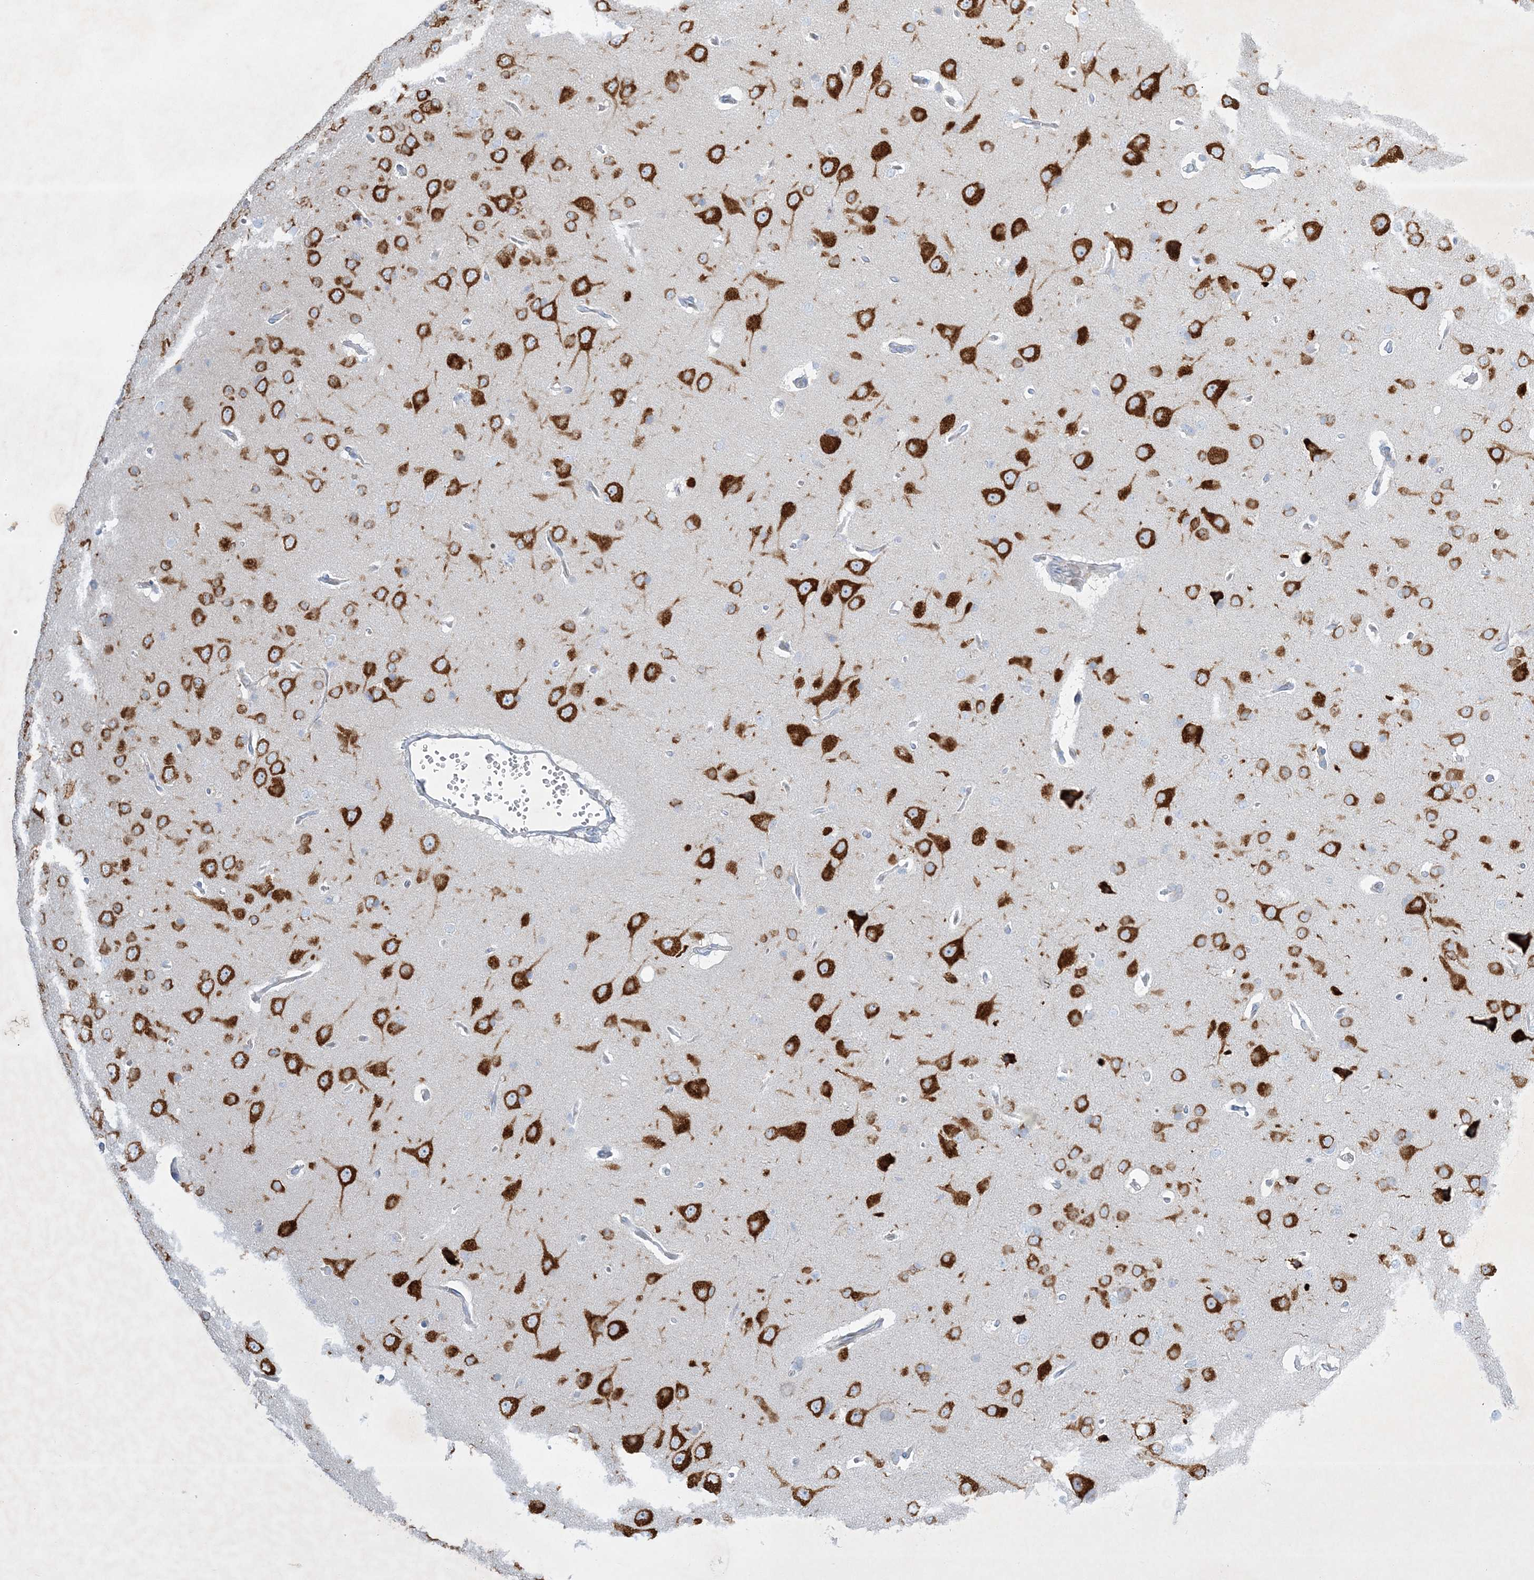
{"staining": {"intensity": "negative", "quantity": "none", "location": "none"}, "tissue": "cerebral cortex", "cell_type": "Endothelial cells", "image_type": "normal", "snomed": [{"axis": "morphology", "description": "Normal tissue, NOS"}, {"axis": "topography", "description": "Cerebral cortex"}], "caption": "IHC histopathology image of unremarkable human cerebral cortex stained for a protein (brown), which demonstrates no staining in endothelial cells.", "gene": "FARSB", "patient": {"sex": "male", "age": 62}}